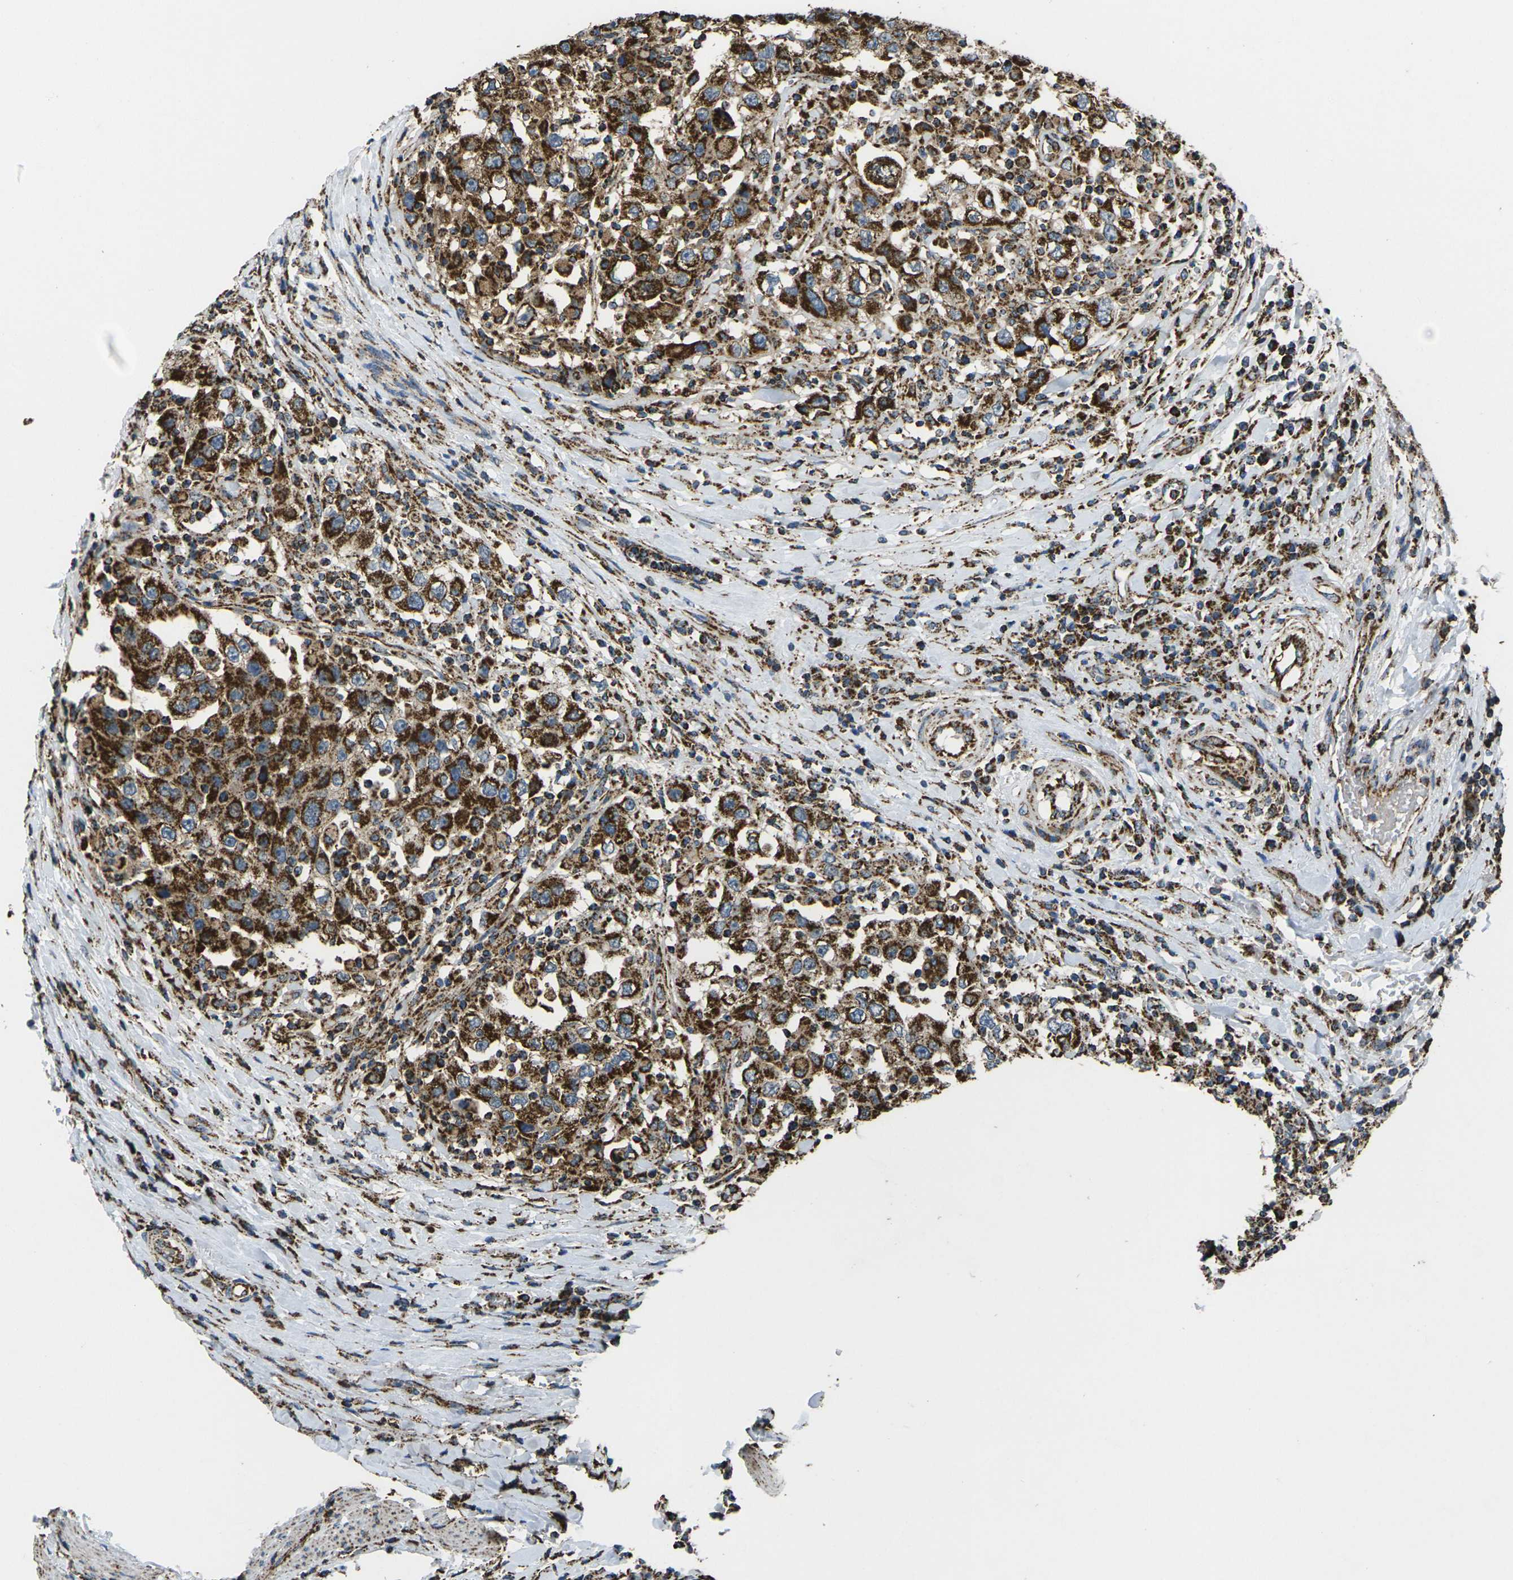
{"staining": {"intensity": "strong", "quantity": ">75%", "location": "cytoplasmic/membranous"}, "tissue": "urothelial cancer", "cell_type": "Tumor cells", "image_type": "cancer", "snomed": [{"axis": "morphology", "description": "Urothelial carcinoma, High grade"}, {"axis": "topography", "description": "Urinary bladder"}], "caption": "IHC photomicrograph of human urothelial cancer stained for a protein (brown), which shows high levels of strong cytoplasmic/membranous staining in about >75% of tumor cells.", "gene": "KLHL5", "patient": {"sex": "female", "age": 80}}